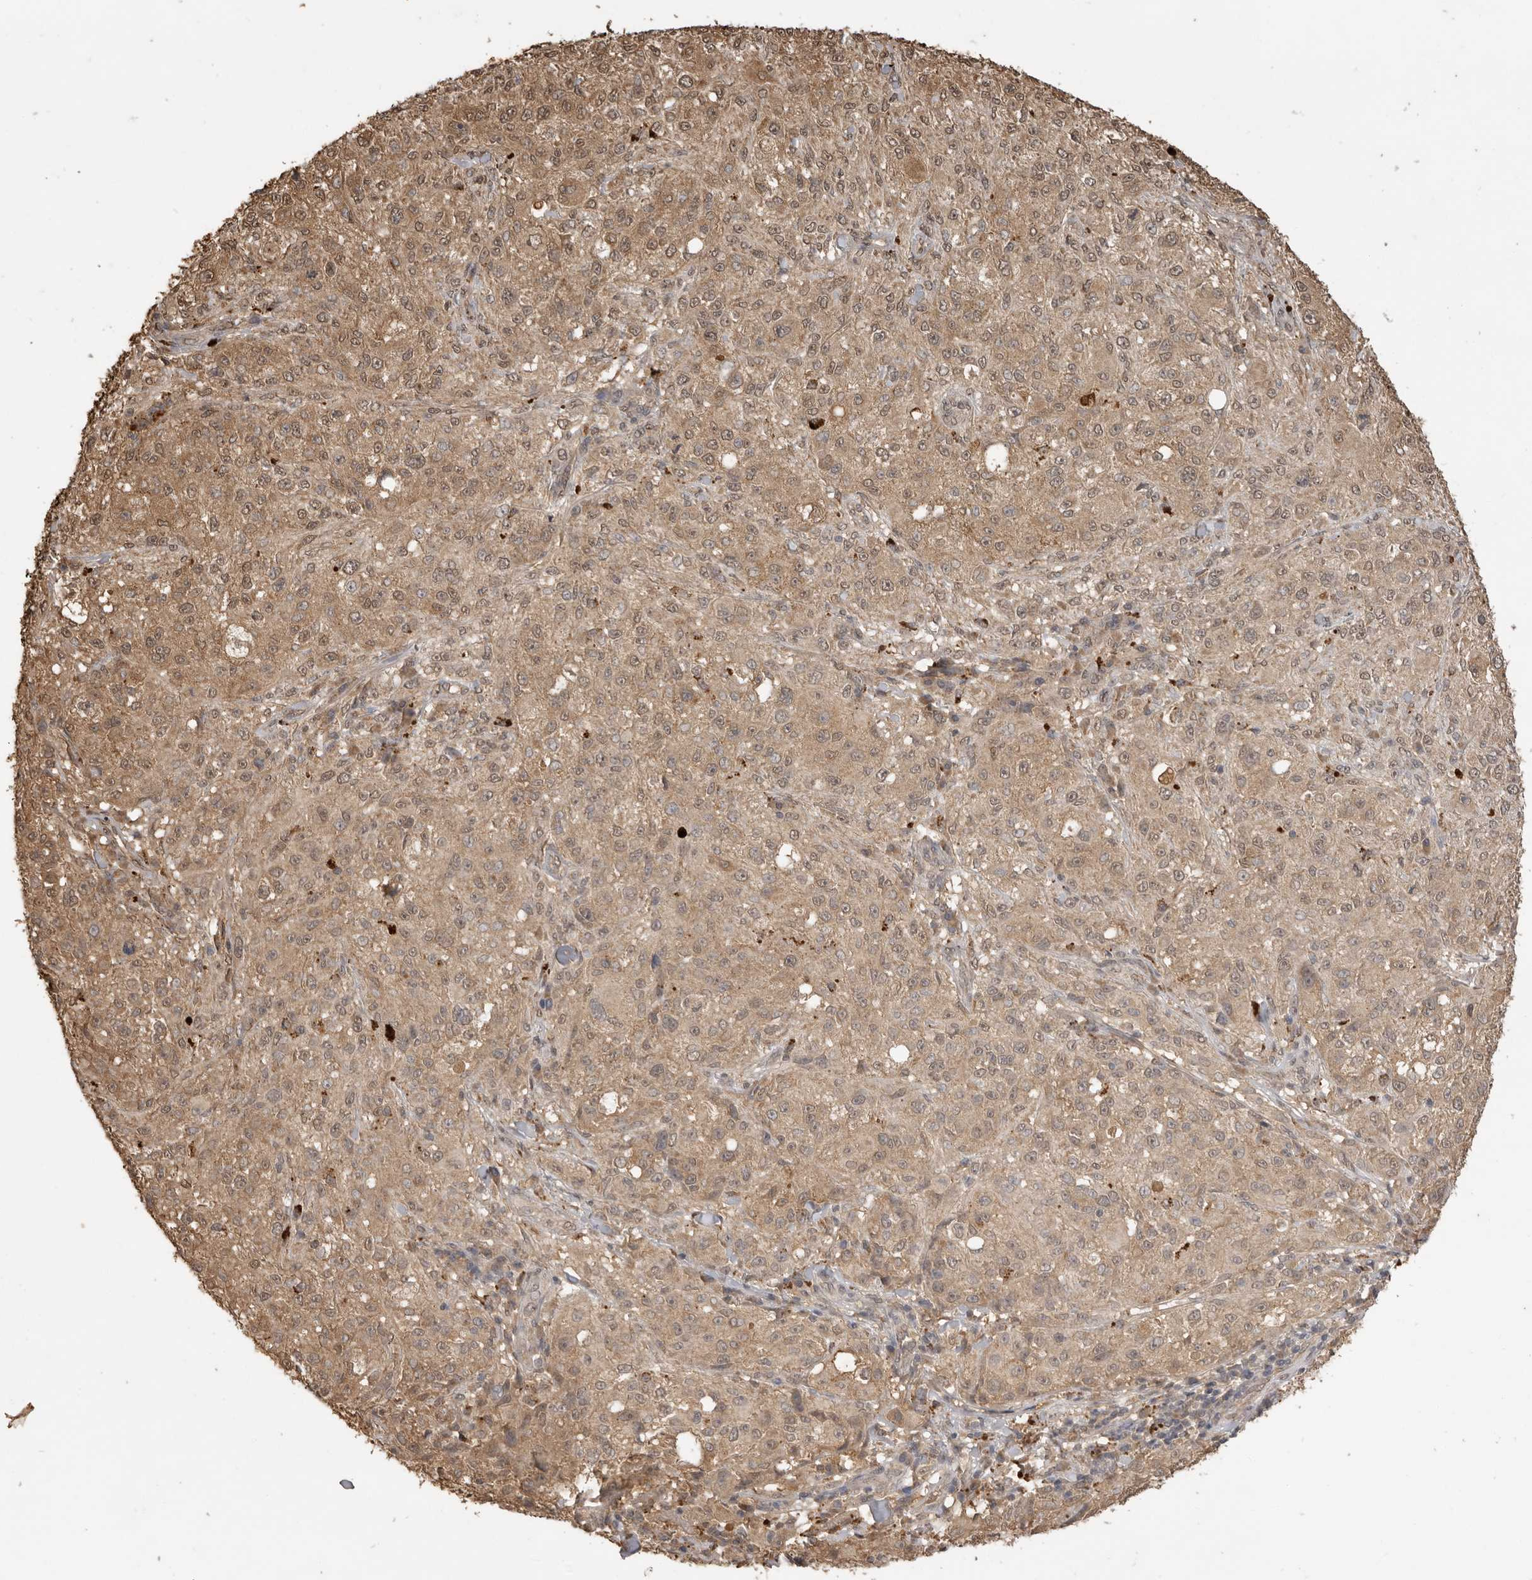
{"staining": {"intensity": "moderate", "quantity": ">75%", "location": "cytoplasmic/membranous,nuclear"}, "tissue": "melanoma", "cell_type": "Tumor cells", "image_type": "cancer", "snomed": [{"axis": "morphology", "description": "Necrosis, NOS"}, {"axis": "morphology", "description": "Malignant melanoma, NOS"}, {"axis": "topography", "description": "Skin"}], "caption": "Malignant melanoma stained with DAB immunohistochemistry shows medium levels of moderate cytoplasmic/membranous and nuclear staining in about >75% of tumor cells.", "gene": "JAG2", "patient": {"sex": "female", "age": 87}}